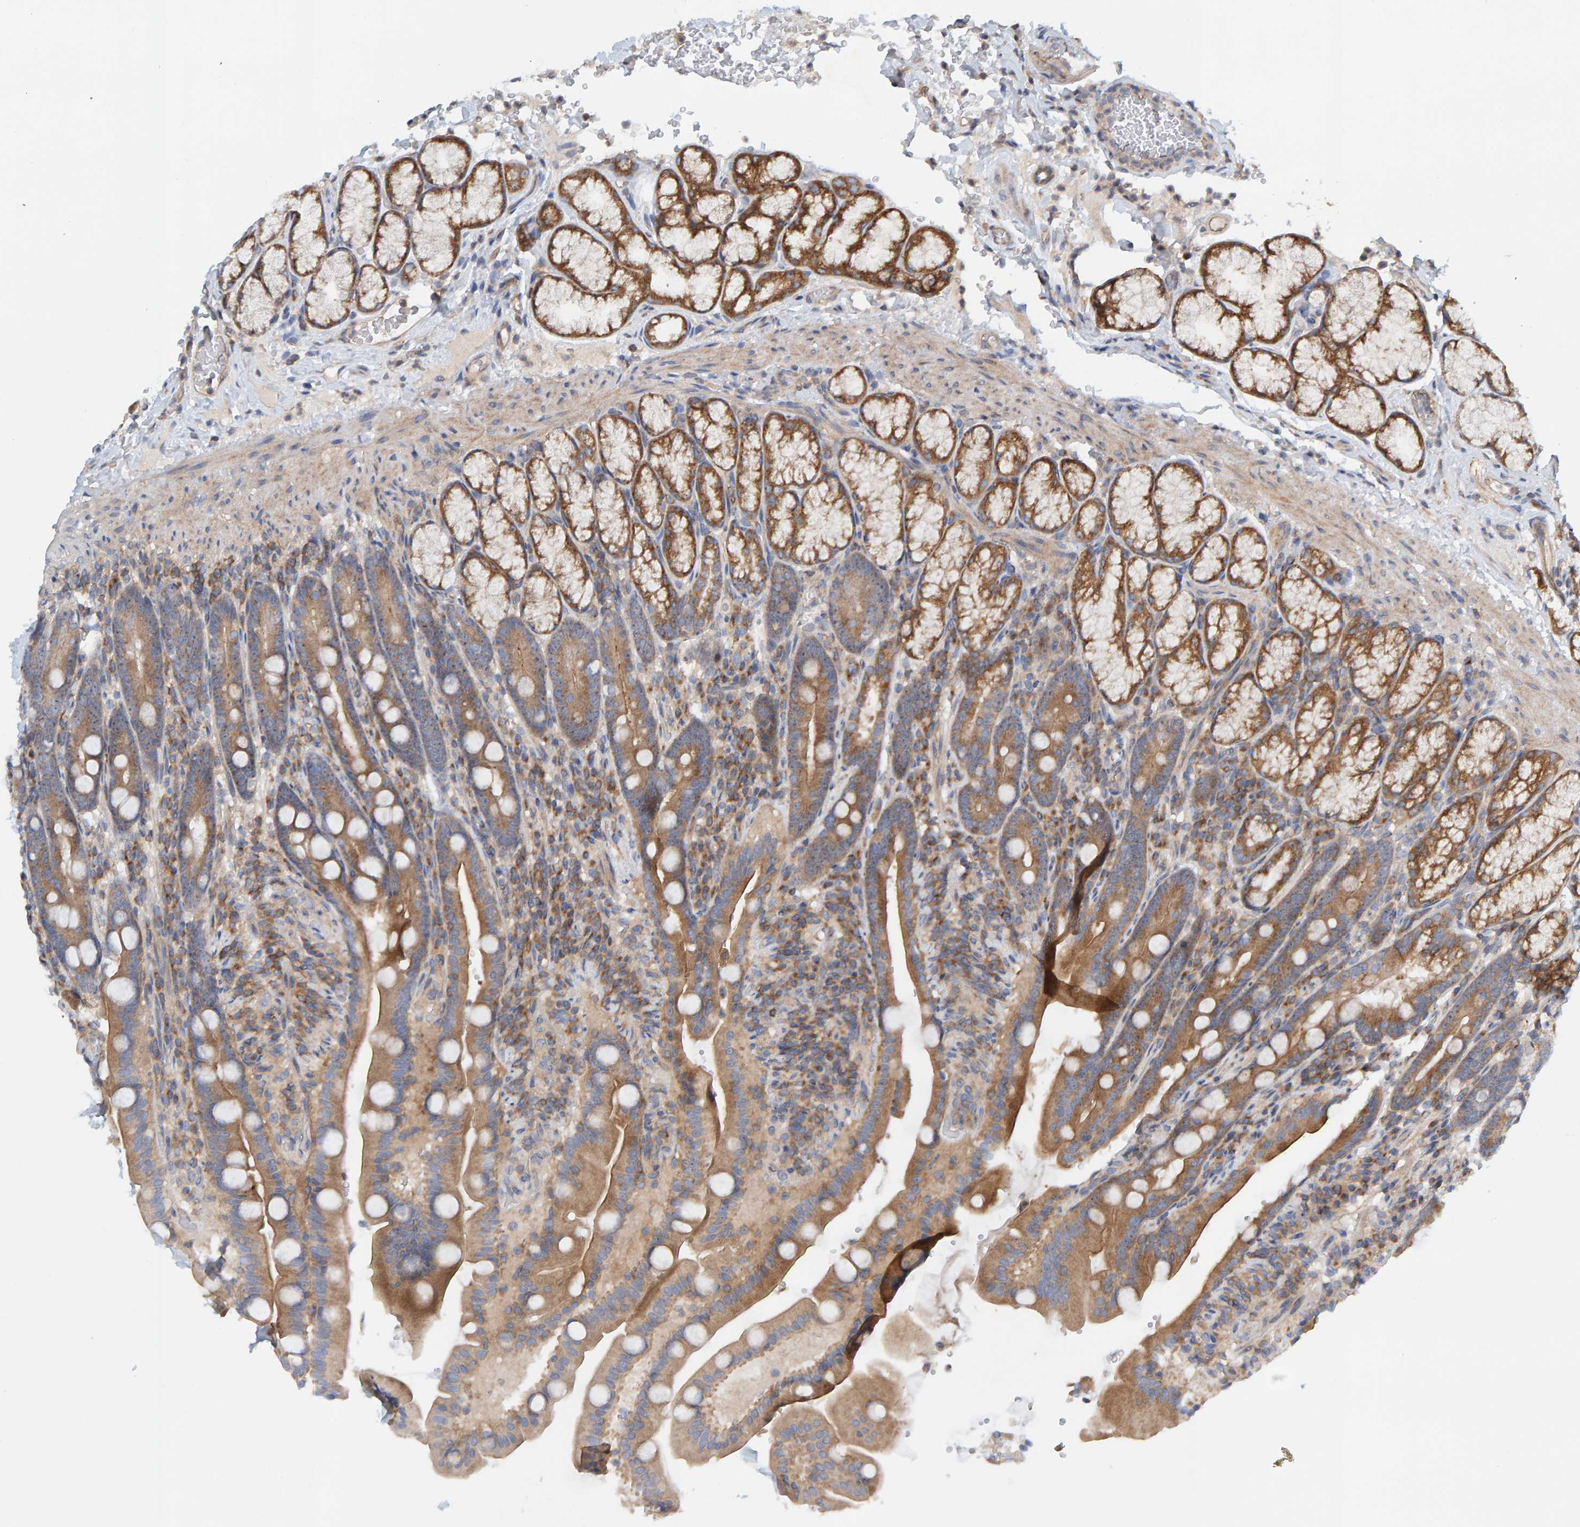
{"staining": {"intensity": "moderate", "quantity": ">75%", "location": "cytoplasmic/membranous"}, "tissue": "duodenum", "cell_type": "Glandular cells", "image_type": "normal", "snomed": [{"axis": "morphology", "description": "Normal tissue, NOS"}, {"axis": "topography", "description": "Duodenum"}], "caption": "Protein expression analysis of normal human duodenum reveals moderate cytoplasmic/membranous expression in approximately >75% of glandular cells. (Stains: DAB in brown, nuclei in blue, Microscopy: brightfield microscopy at high magnification).", "gene": "CCM2", "patient": {"sex": "male", "age": 54}}